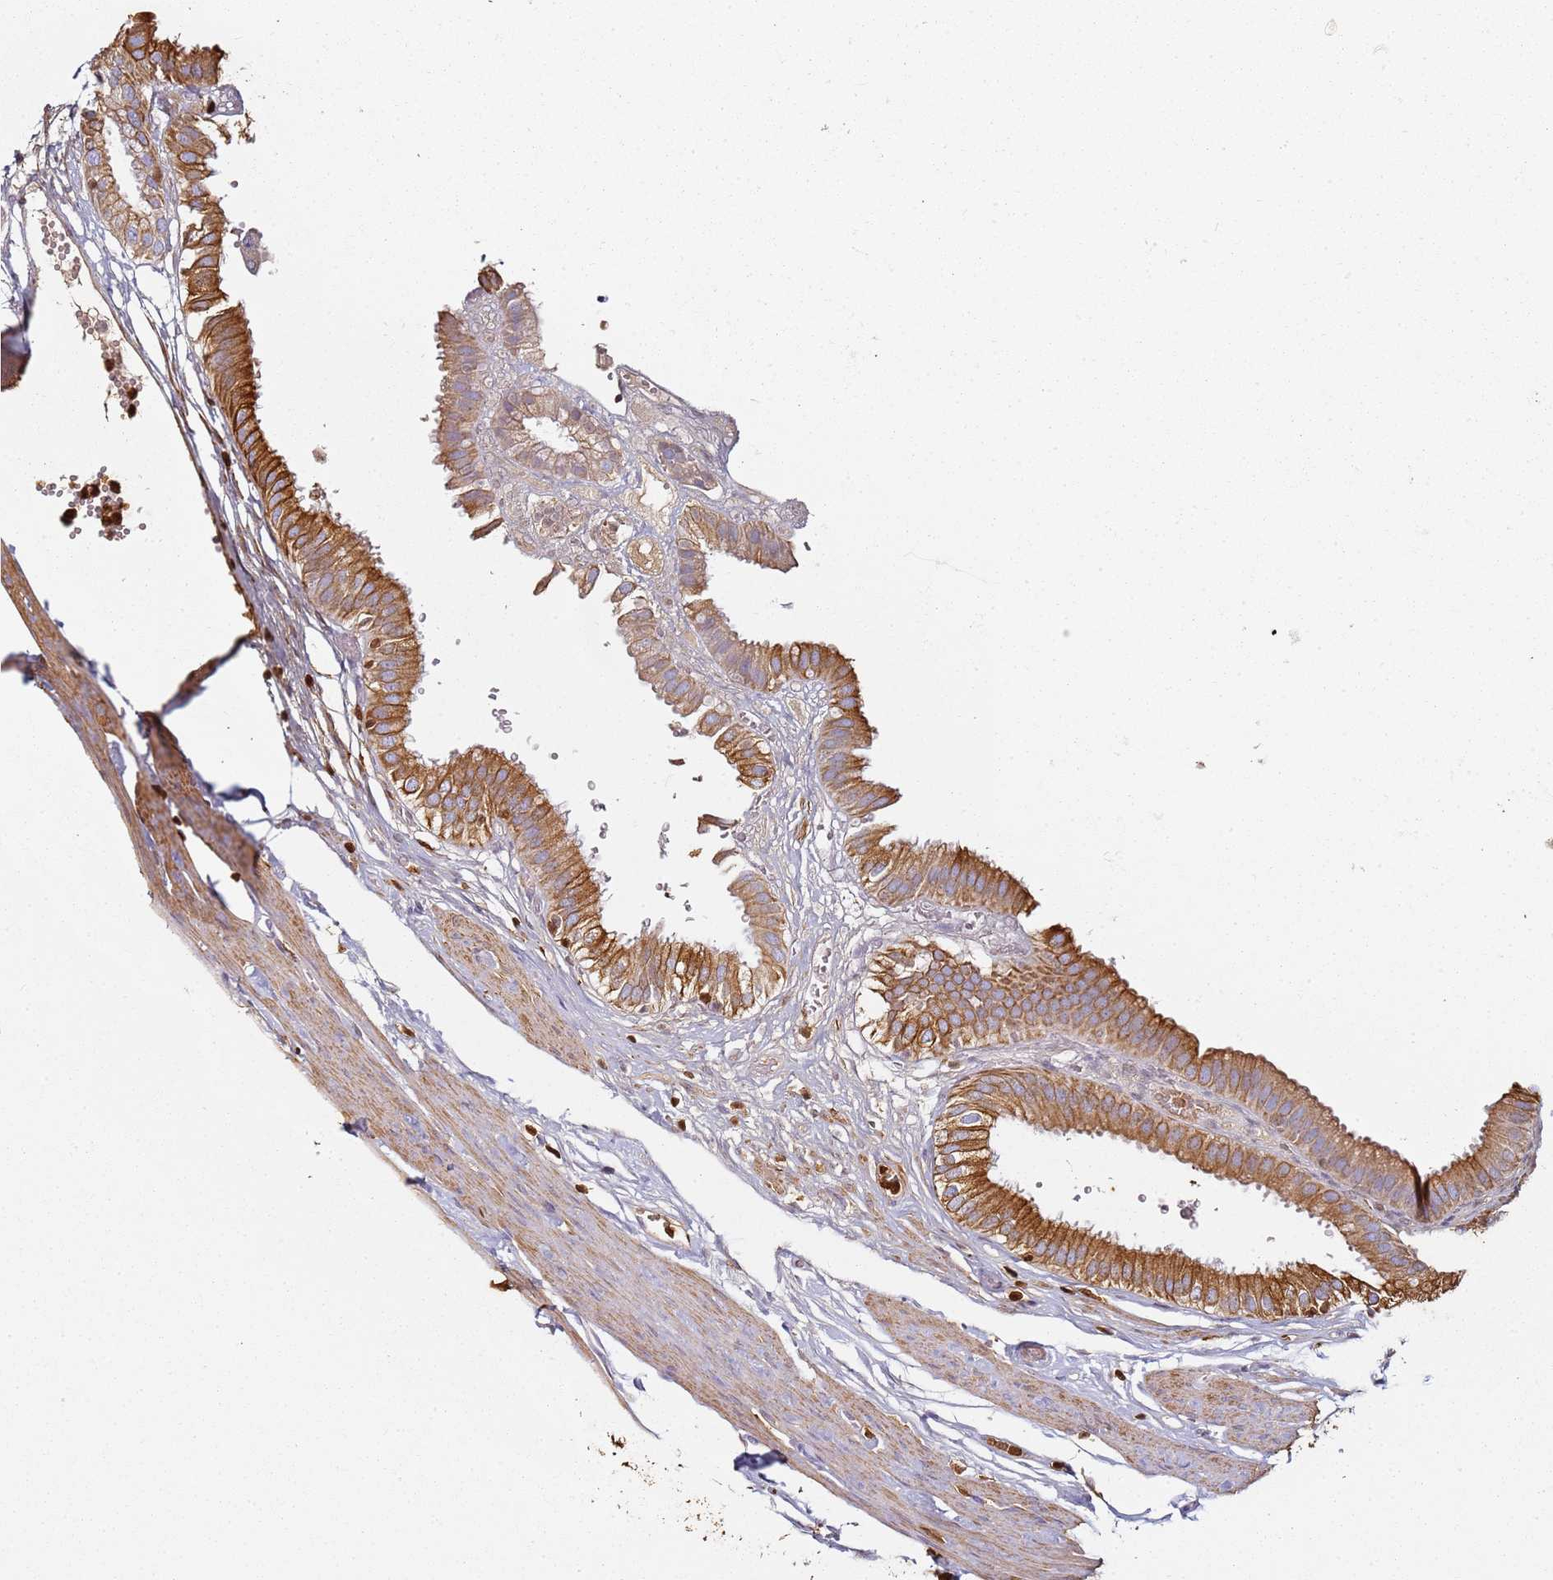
{"staining": {"intensity": "strong", "quantity": ">75%", "location": "cytoplasmic/membranous"}, "tissue": "gallbladder", "cell_type": "Glandular cells", "image_type": "normal", "snomed": [{"axis": "morphology", "description": "Normal tissue, NOS"}, {"axis": "topography", "description": "Gallbladder"}], "caption": "Immunohistochemical staining of benign gallbladder displays strong cytoplasmic/membranous protein positivity in approximately >75% of glandular cells.", "gene": "S100A4", "patient": {"sex": "female", "age": 61}}